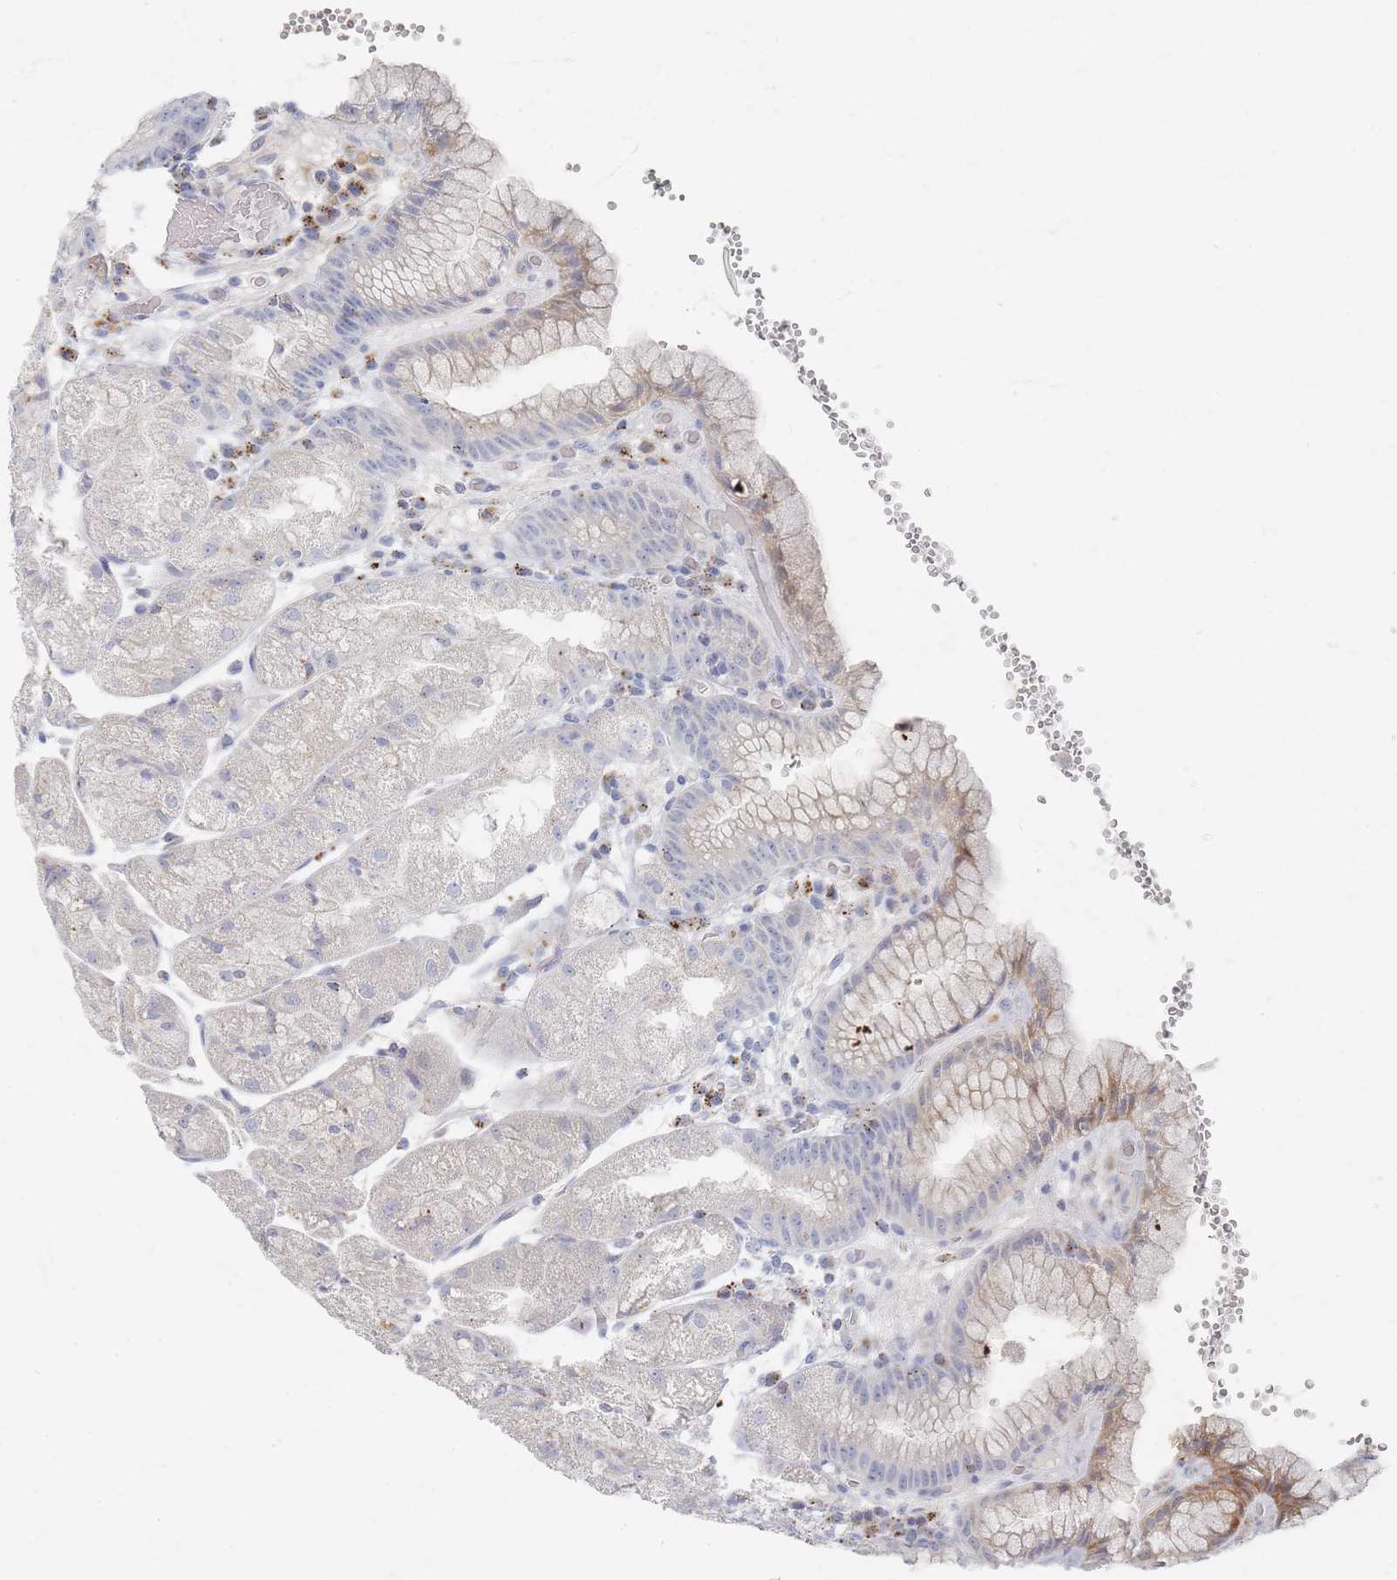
{"staining": {"intensity": "strong", "quantity": "<25%", "location": "cytoplasmic/membranous"}, "tissue": "stomach", "cell_type": "Glandular cells", "image_type": "normal", "snomed": [{"axis": "morphology", "description": "Normal tissue, NOS"}, {"axis": "topography", "description": "Stomach, upper"}], "caption": "Protein analysis of benign stomach displays strong cytoplasmic/membranous positivity in approximately <25% of glandular cells. (brown staining indicates protein expression, while blue staining denotes nuclei).", "gene": "ENSG00000251357", "patient": {"sex": "male", "age": 52}}